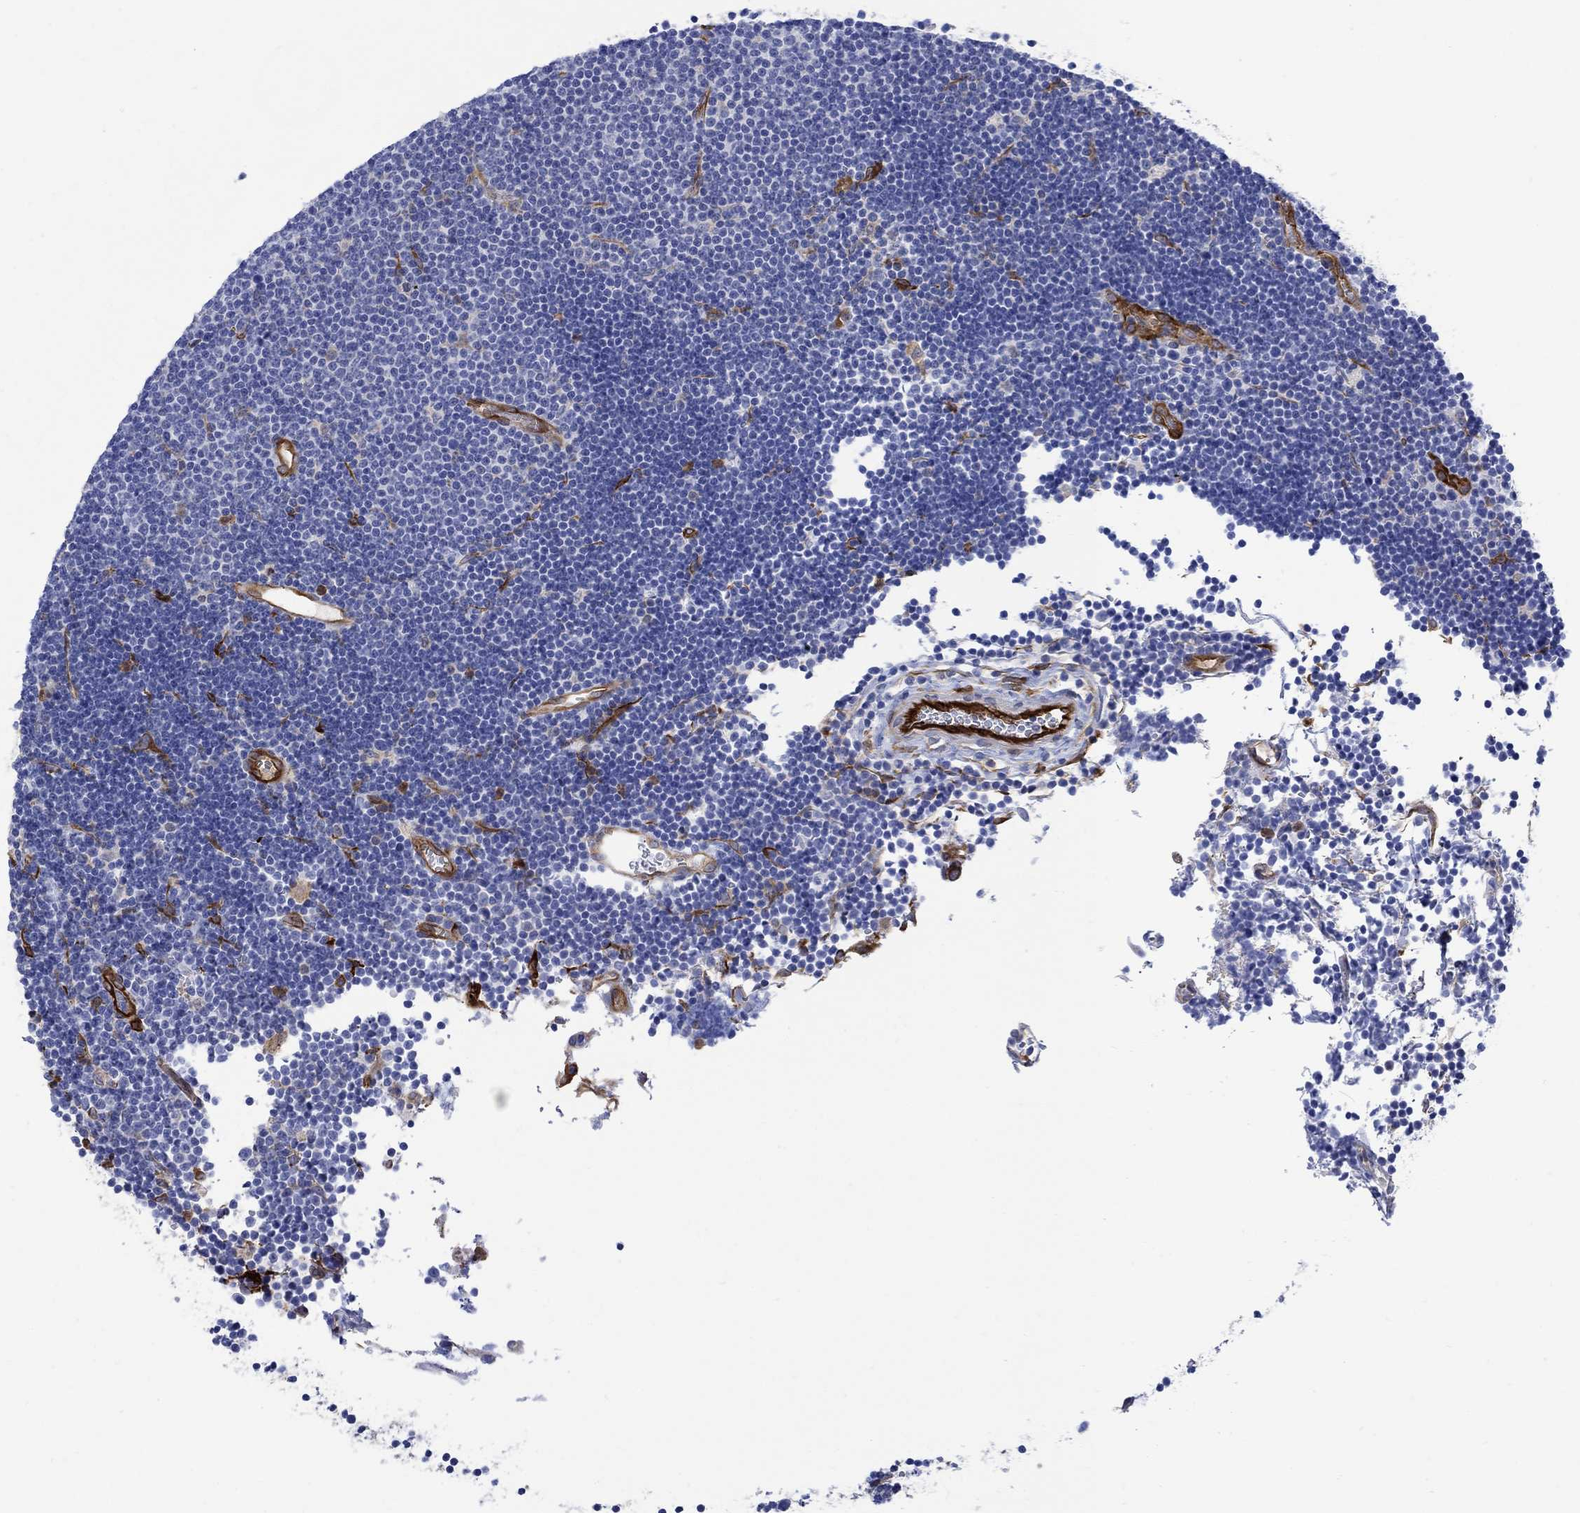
{"staining": {"intensity": "negative", "quantity": "none", "location": "none"}, "tissue": "lymphoma", "cell_type": "Tumor cells", "image_type": "cancer", "snomed": [{"axis": "morphology", "description": "Malignant lymphoma, non-Hodgkin's type, Low grade"}, {"axis": "topography", "description": "Brain"}], "caption": "Immunohistochemical staining of malignant lymphoma, non-Hodgkin's type (low-grade) displays no significant expression in tumor cells.", "gene": "TGM2", "patient": {"sex": "female", "age": 66}}